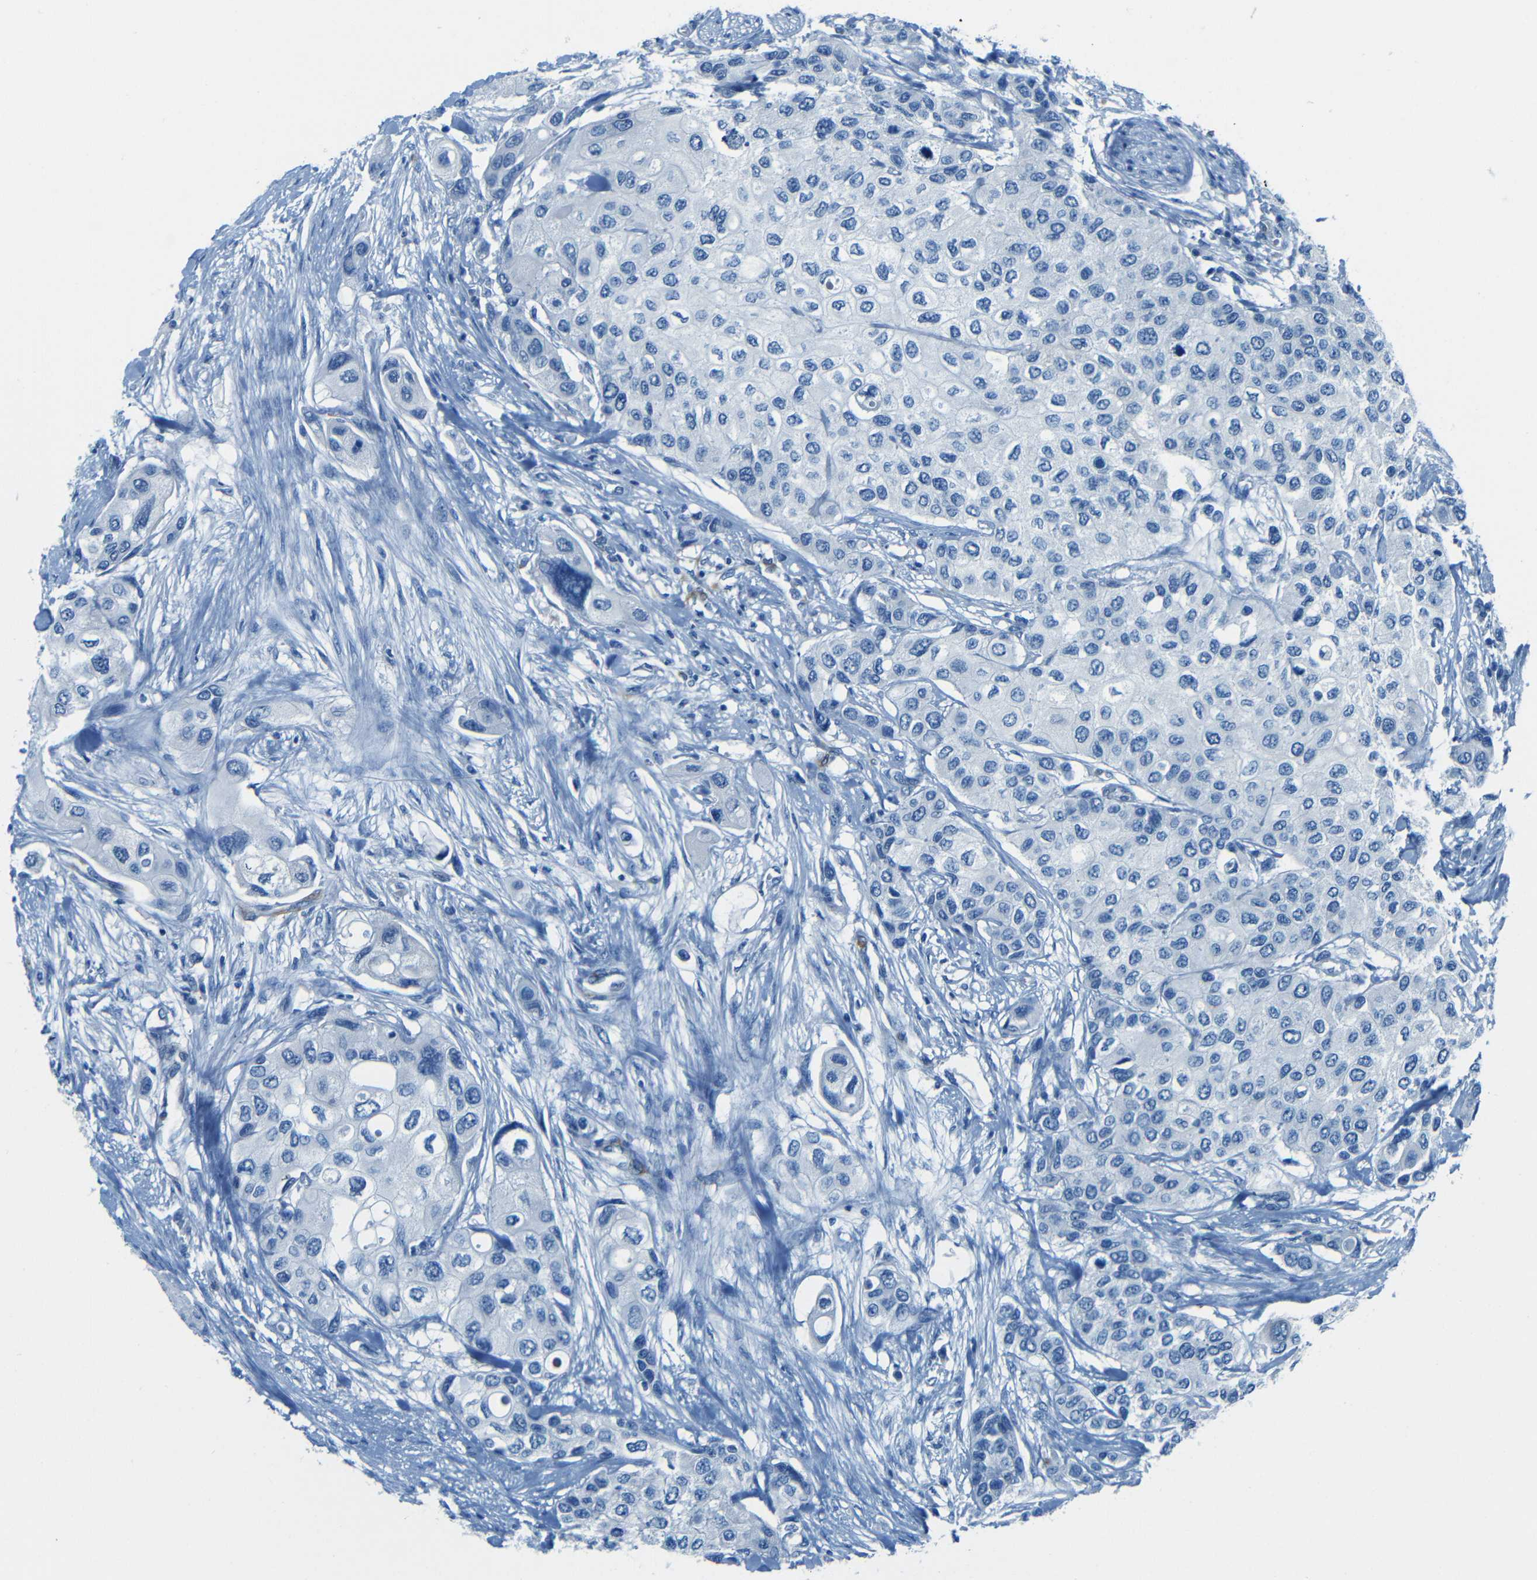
{"staining": {"intensity": "negative", "quantity": "none", "location": "none"}, "tissue": "urothelial cancer", "cell_type": "Tumor cells", "image_type": "cancer", "snomed": [{"axis": "morphology", "description": "Urothelial carcinoma, High grade"}, {"axis": "topography", "description": "Urinary bladder"}], "caption": "DAB immunohistochemical staining of high-grade urothelial carcinoma displays no significant staining in tumor cells. The staining is performed using DAB brown chromogen with nuclei counter-stained in using hematoxylin.", "gene": "MAP2", "patient": {"sex": "female", "age": 56}}